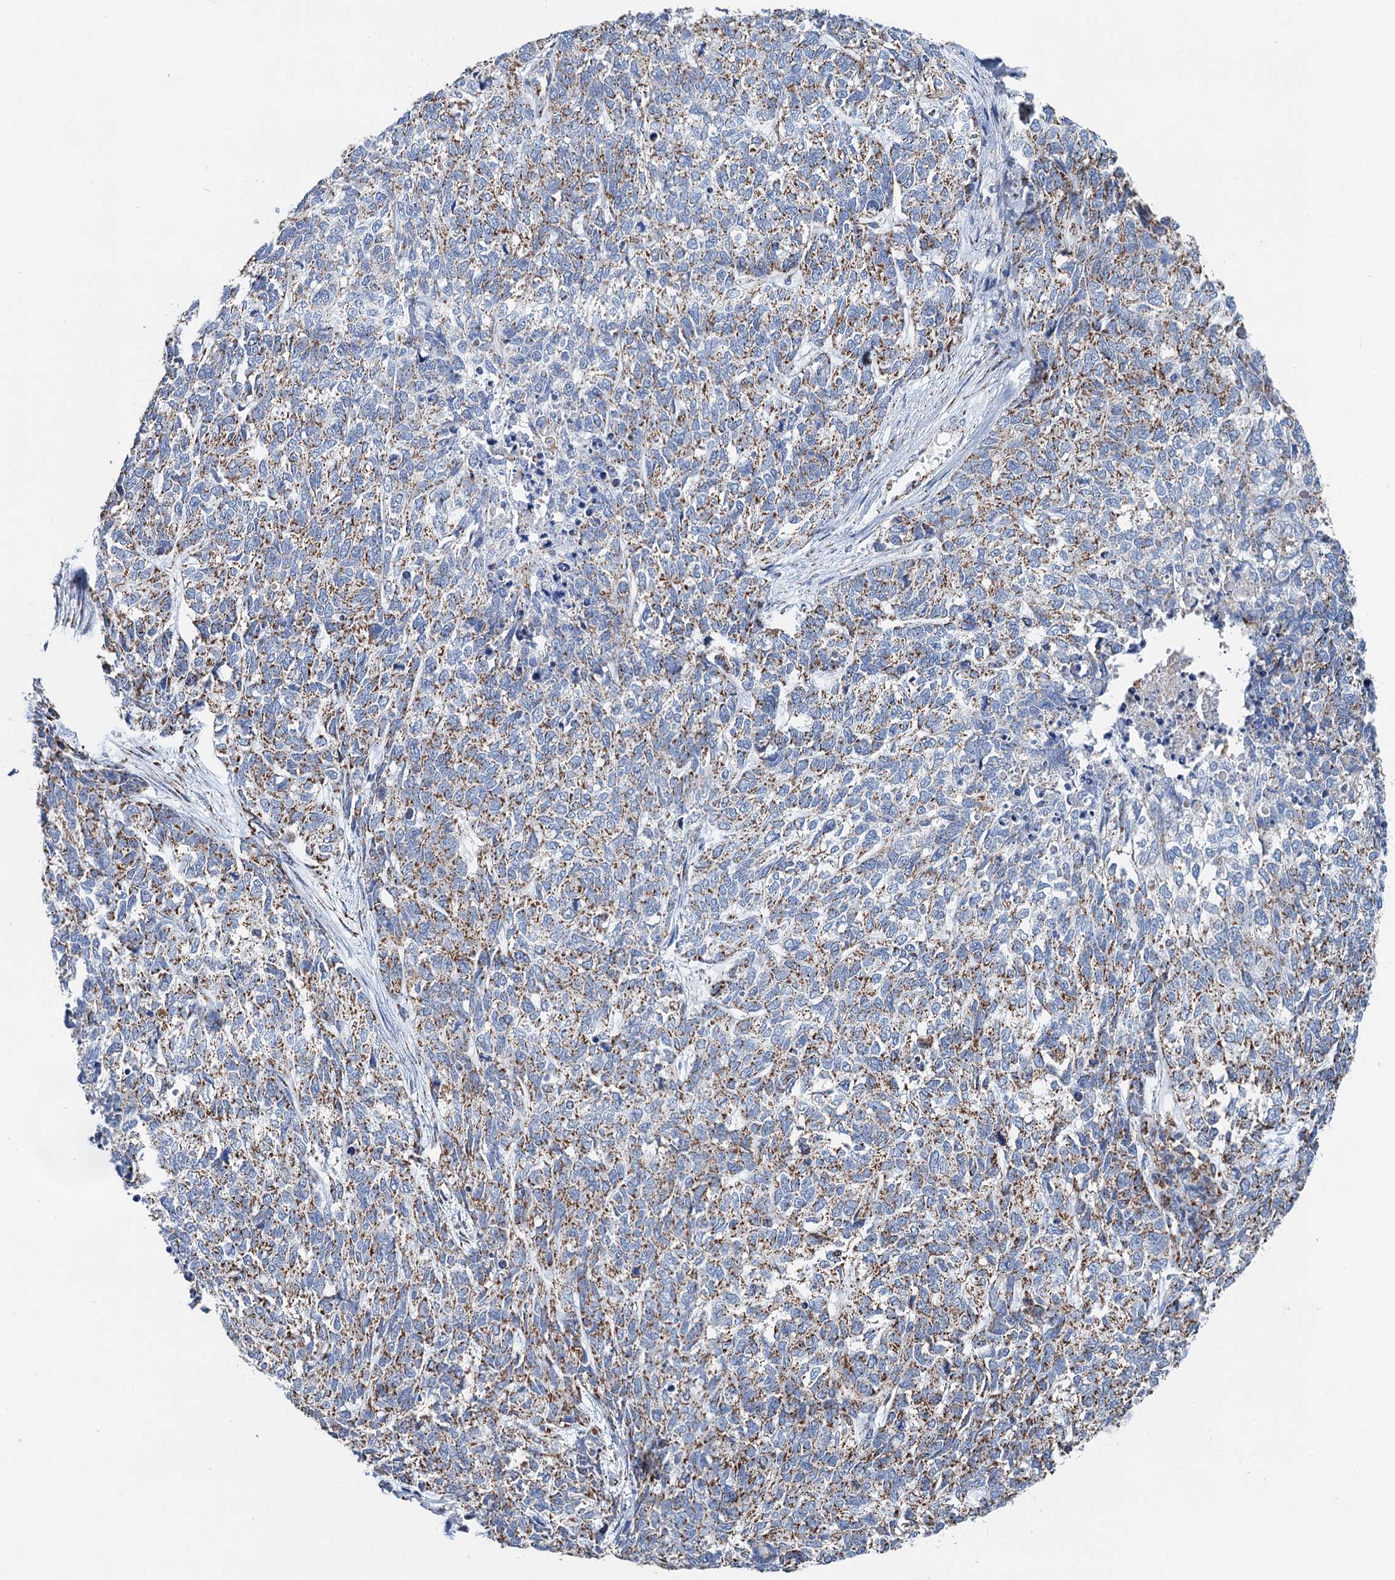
{"staining": {"intensity": "moderate", "quantity": "25%-75%", "location": "cytoplasmic/membranous"}, "tissue": "cervical cancer", "cell_type": "Tumor cells", "image_type": "cancer", "snomed": [{"axis": "morphology", "description": "Squamous cell carcinoma, NOS"}, {"axis": "topography", "description": "Cervix"}], "caption": "An image of cervical cancer (squamous cell carcinoma) stained for a protein shows moderate cytoplasmic/membranous brown staining in tumor cells.", "gene": "IVD", "patient": {"sex": "female", "age": 63}}